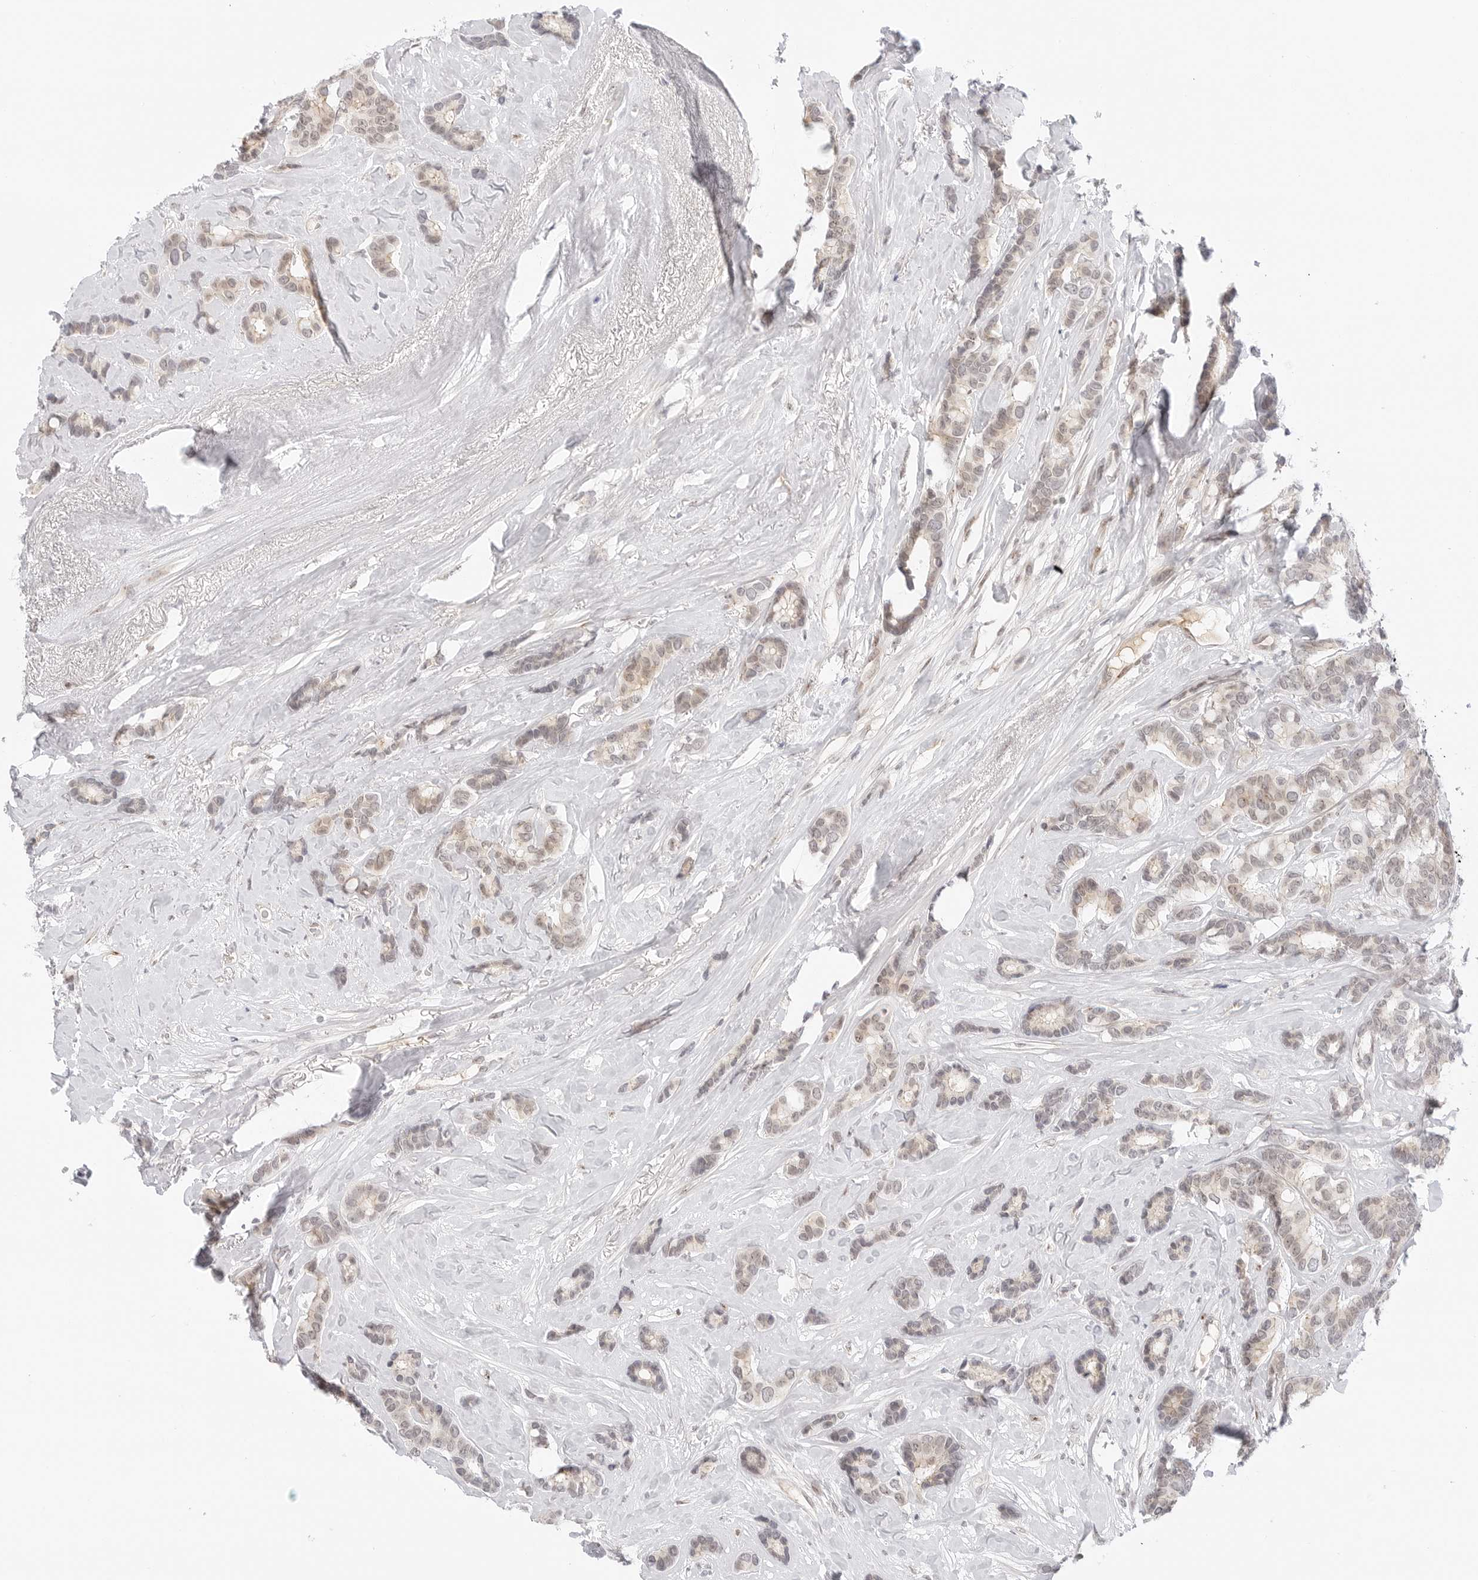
{"staining": {"intensity": "weak", "quantity": ">75%", "location": "cytoplasmic/membranous"}, "tissue": "breast cancer", "cell_type": "Tumor cells", "image_type": "cancer", "snomed": [{"axis": "morphology", "description": "Duct carcinoma"}, {"axis": "topography", "description": "Breast"}], "caption": "Human breast cancer (intraductal carcinoma) stained for a protein (brown) reveals weak cytoplasmic/membranous positive positivity in about >75% of tumor cells.", "gene": "HIPK3", "patient": {"sex": "female", "age": 87}}